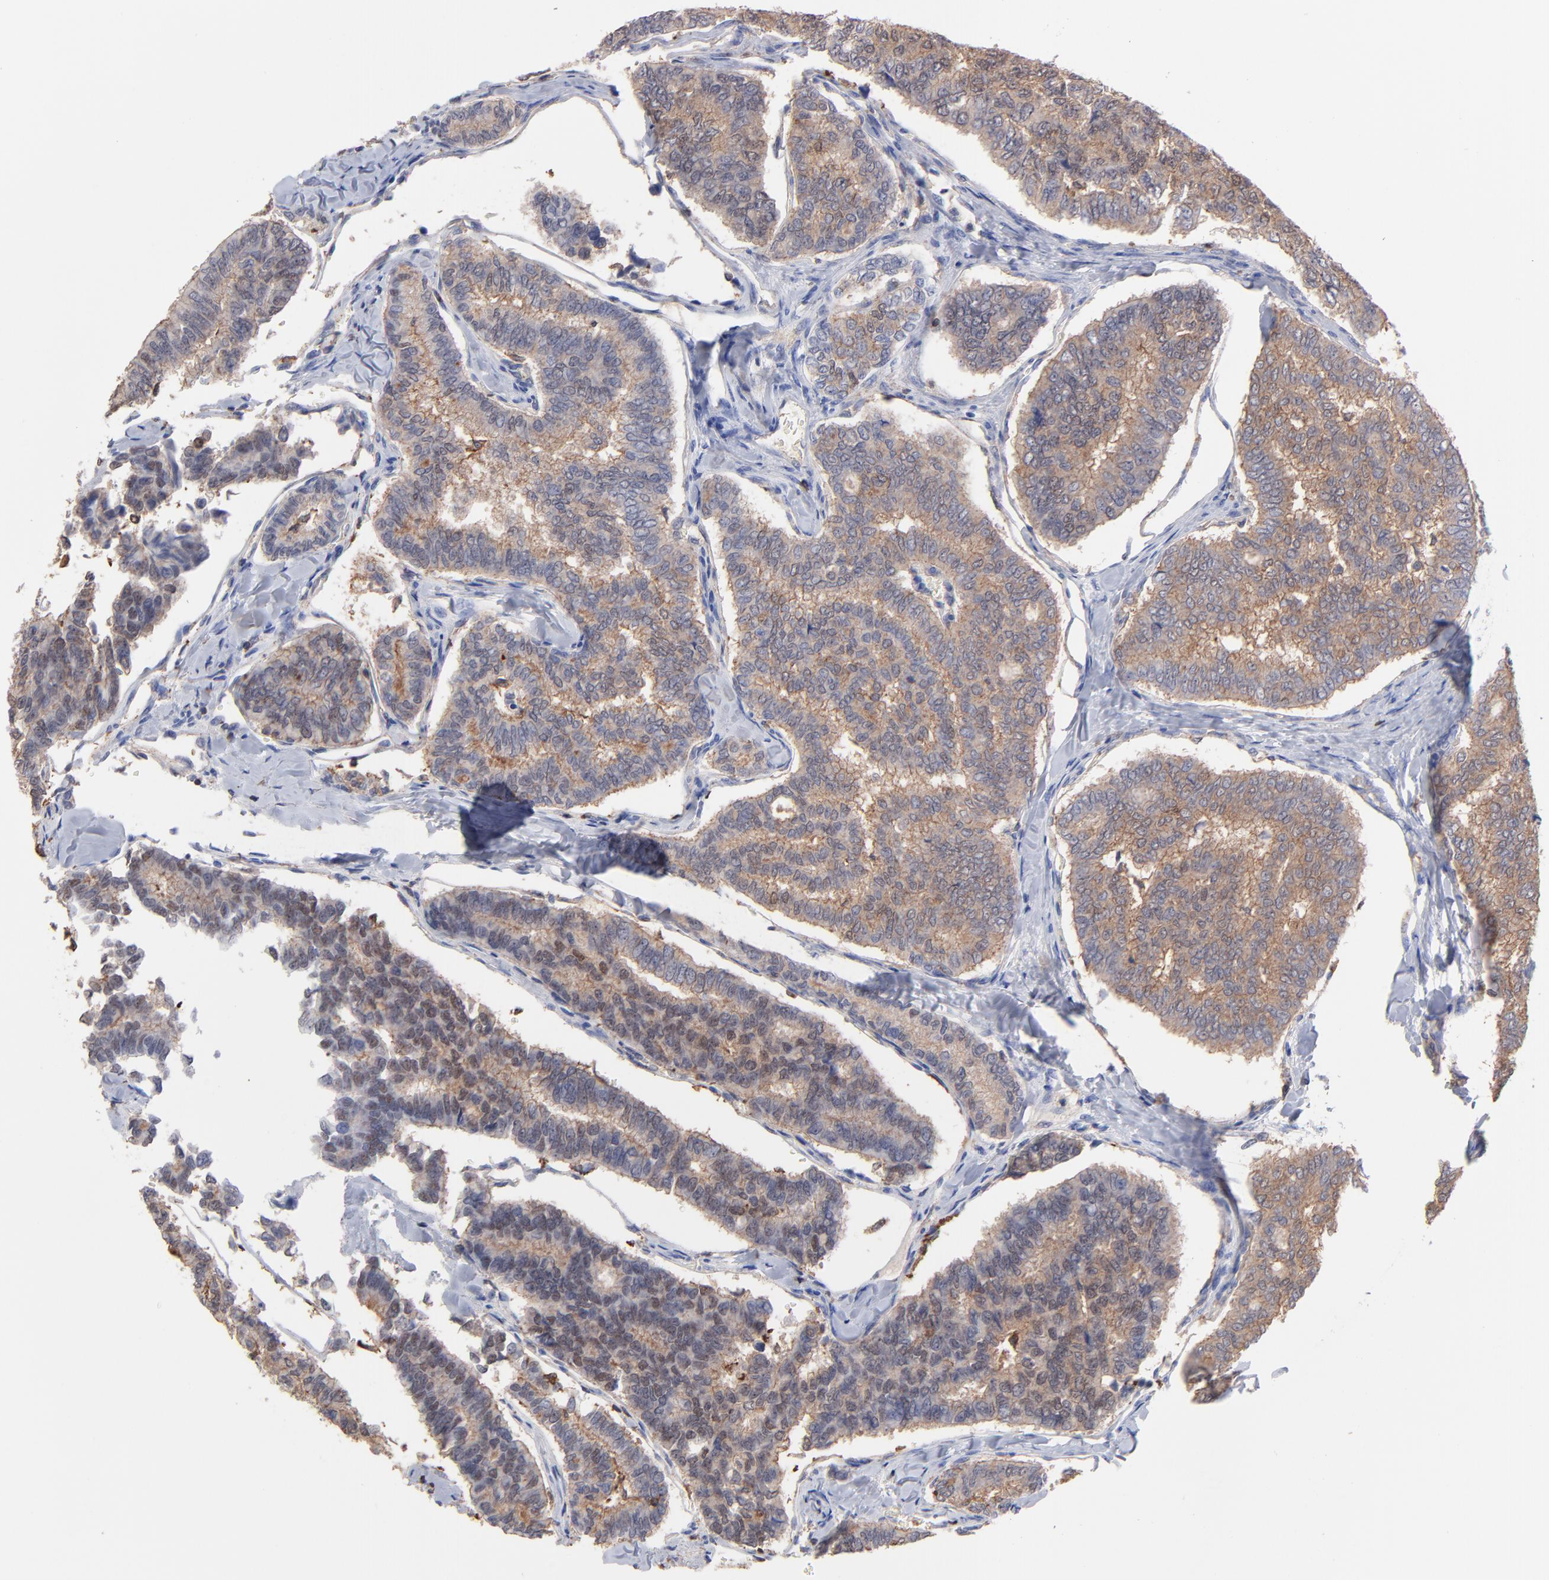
{"staining": {"intensity": "moderate", "quantity": ">75%", "location": "cytoplasmic/membranous"}, "tissue": "thyroid cancer", "cell_type": "Tumor cells", "image_type": "cancer", "snomed": [{"axis": "morphology", "description": "Papillary adenocarcinoma, NOS"}, {"axis": "topography", "description": "Thyroid gland"}], "caption": "A medium amount of moderate cytoplasmic/membranous expression is identified in about >75% of tumor cells in thyroid papillary adenocarcinoma tissue.", "gene": "ASL", "patient": {"sex": "female", "age": 35}}